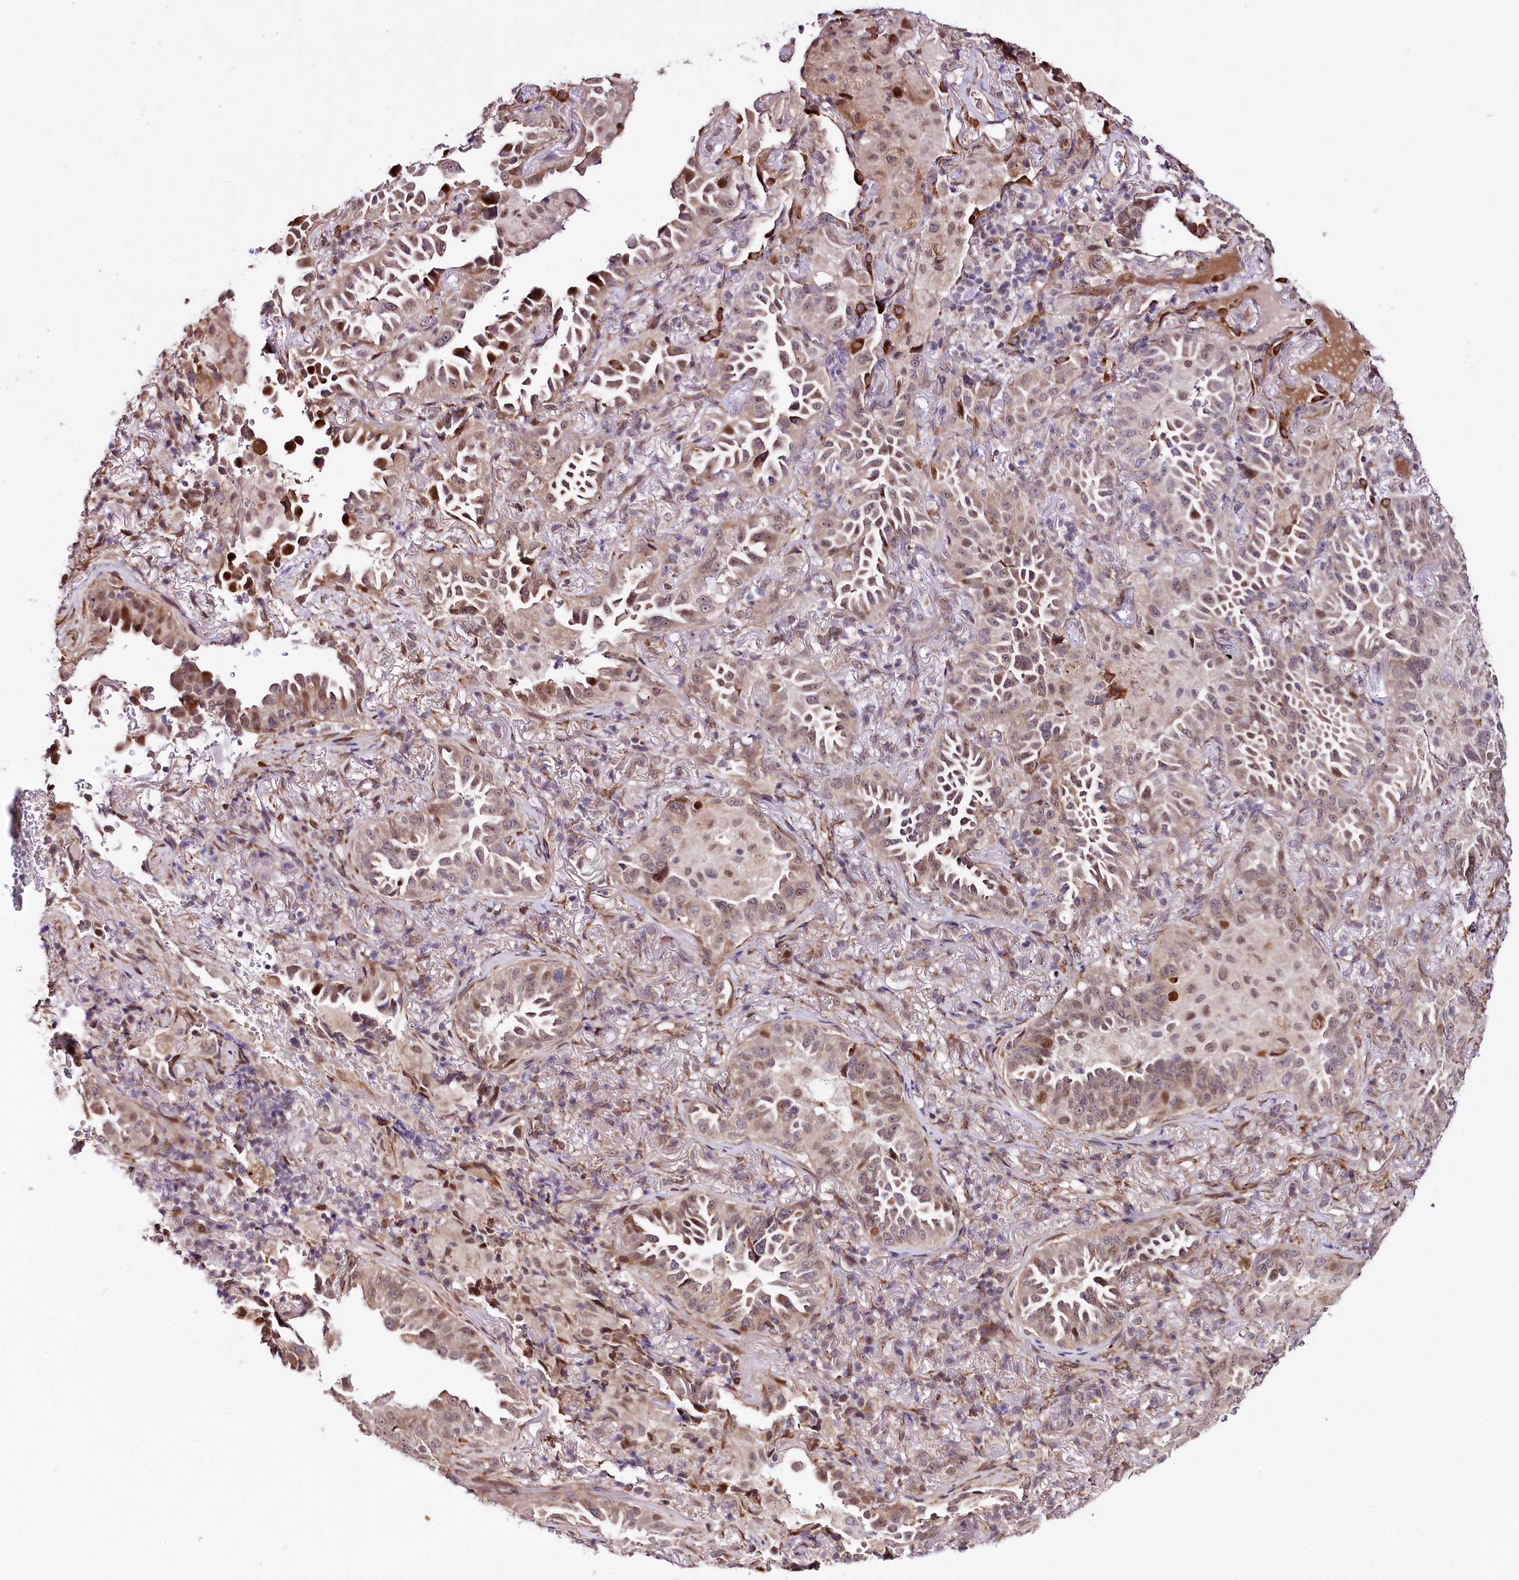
{"staining": {"intensity": "moderate", "quantity": "<25%", "location": "cytoplasmic/membranous,nuclear"}, "tissue": "lung cancer", "cell_type": "Tumor cells", "image_type": "cancer", "snomed": [{"axis": "morphology", "description": "Adenocarcinoma, NOS"}, {"axis": "topography", "description": "Lung"}], "caption": "A low amount of moderate cytoplasmic/membranous and nuclear expression is present in about <25% of tumor cells in lung cancer tissue.", "gene": "CUTC", "patient": {"sex": "female", "age": 69}}